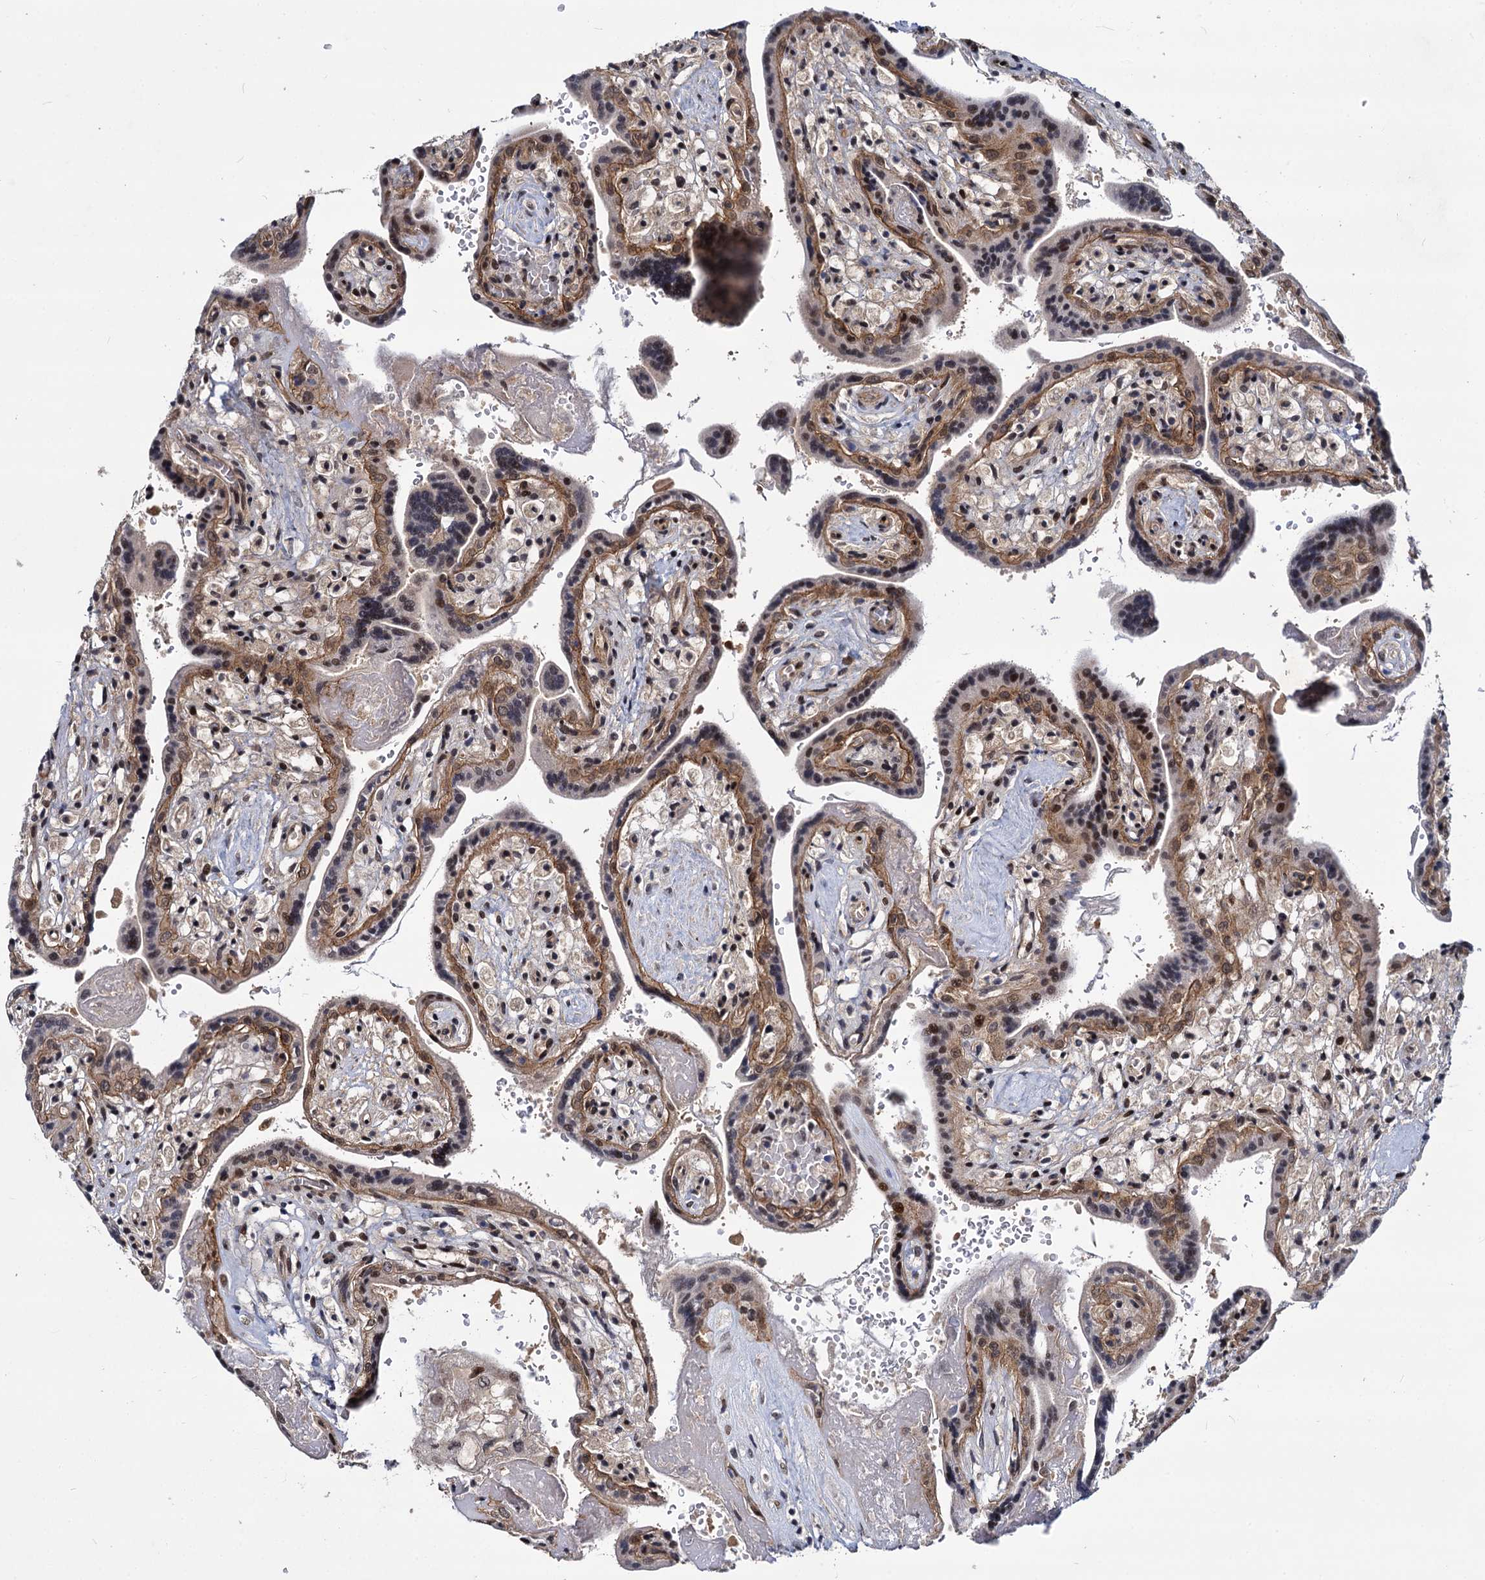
{"staining": {"intensity": "moderate", "quantity": ">75%", "location": "cytoplasmic/membranous,nuclear"}, "tissue": "placenta", "cell_type": "Trophoblastic cells", "image_type": "normal", "snomed": [{"axis": "morphology", "description": "Normal tissue, NOS"}, {"axis": "topography", "description": "Placenta"}], "caption": "An immunohistochemistry (IHC) image of unremarkable tissue is shown. Protein staining in brown highlights moderate cytoplasmic/membranous,nuclear positivity in placenta within trophoblastic cells. The protein is stained brown, and the nuclei are stained in blue (DAB (3,3'-diaminobenzidine) IHC with brightfield microscopy, high magnification).", "gene": "MAML2", "patient": {"sex": "female", "age": 37}}